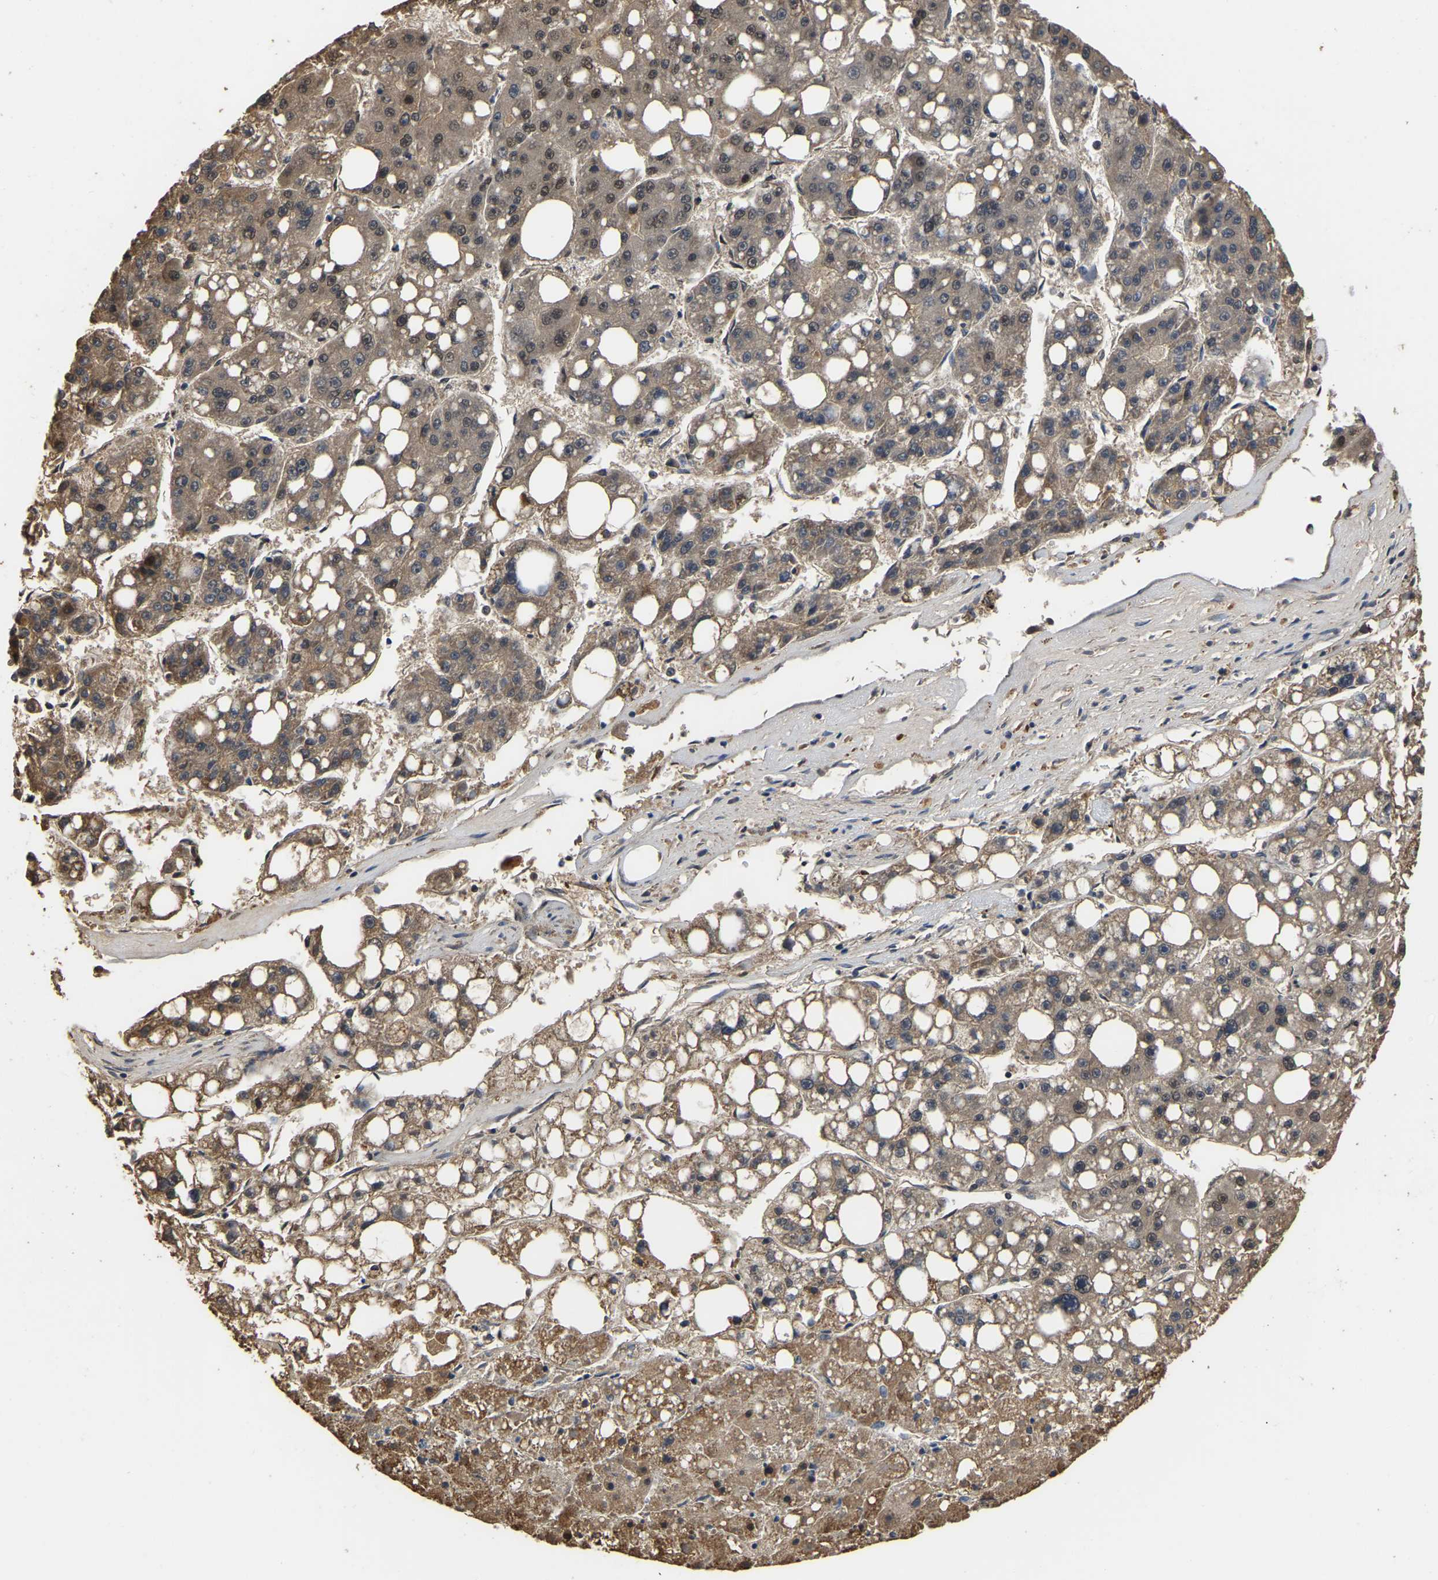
{"staining": {"intensity": "weak", "quantity": ">75%", "location": "cytoplasmic/membranous,nuclear"}, "tissue": "liver cancer", "cell_type": "Tumor cells", "image_type": "cancer", "snomed": [{"axis": "morphology", "description": "Carcinoma, Hepatocellular, NOS"}, {"axis": "topography", "description": "Liver"}], "caption": "Tumor cells show weak cytoplasmic/membranous and nuclear positivity in approximately >75% of cells in liver cancer (hepatocellular carcinoma).", "gene": "CIAO1", "patient": {"sex": "female", "age": 61}}